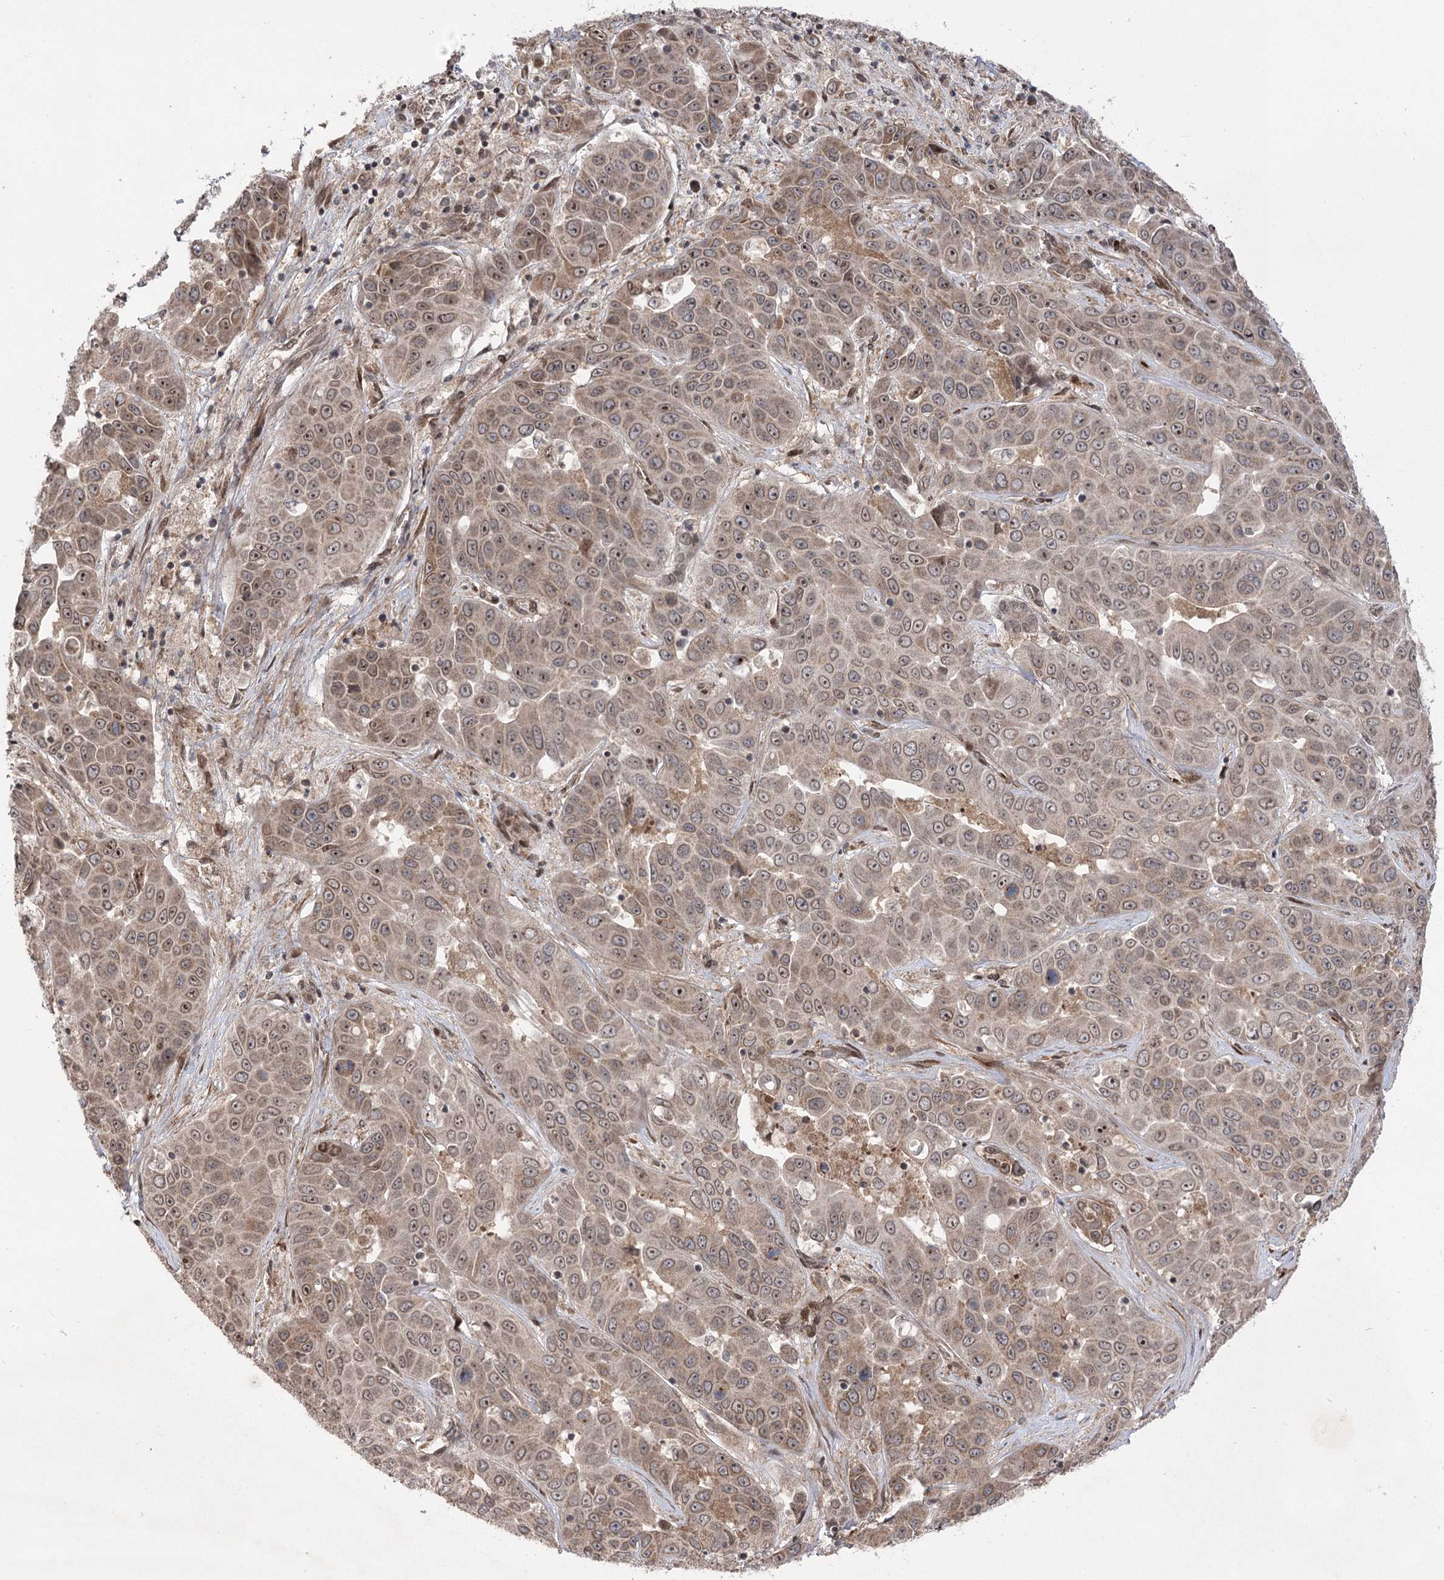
{"staining": {"intensity": "weak", "quantity": ">75%", "location": "cytoplasmic/membranous,nuclear"}, "tissue": "liver cancer", "cell_type": "Tumor cells", "image_type": "cancer", "snomed": [{"axis": "morphology", "description": "Cholangiocarcinoma"}, {"axis": "topography", "description": "Liver"}], "caption": "Tumor cells reveal weak cytoplasmic/membranous and nuclear staining in about >75% of cells in liver cholangiocarcinoma. (Brightfield microscopy of DAB IHC at high magnification).", "gene": "TENM2", "patient": {"sex": "female", "age": 52}}